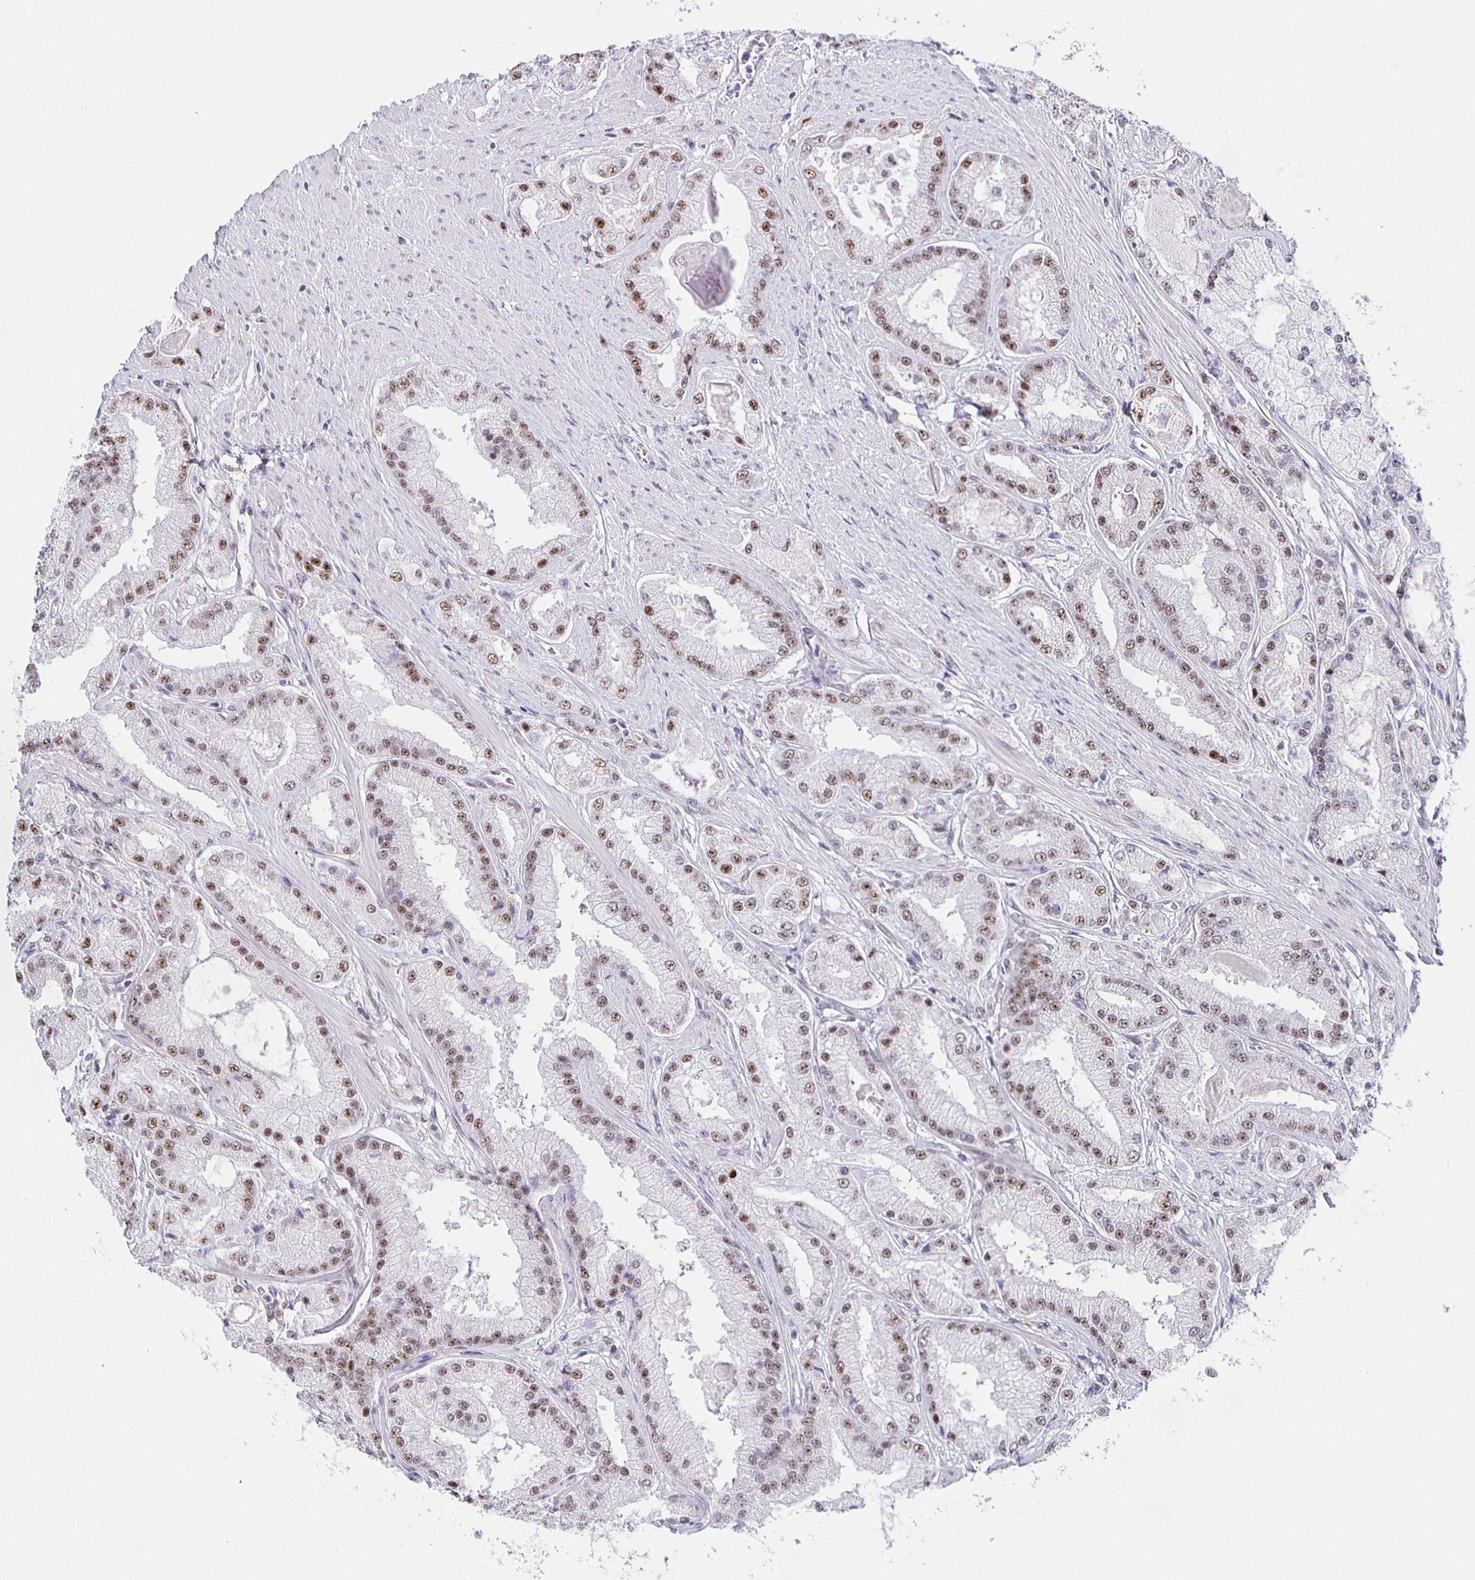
{"staining": {"intensity": "moderate", "quantity": "25%-75%", "location": "nuclear"}, "tissue": "prostate cancer", "cell_type": "Tumor cells", "image_type": "cancer", "snomed": [{"axis": "morphology", "description": "Adenocarcinoma, High grade"}, {"axis": "topography", "description": "Prostate"}], "caption": "An immunohistochemistry micrograph of neoplastic tissue is shown. Protein staining in brown highlights moderate nuclear positivity in prostate adenocarcinoma (high-grade) within tumor cells. (brown staining indicates protein expression, while blue staining denotes nuclei).", "gene": "ZRANB2", "patient": {"sex": "male", "age": 67}}